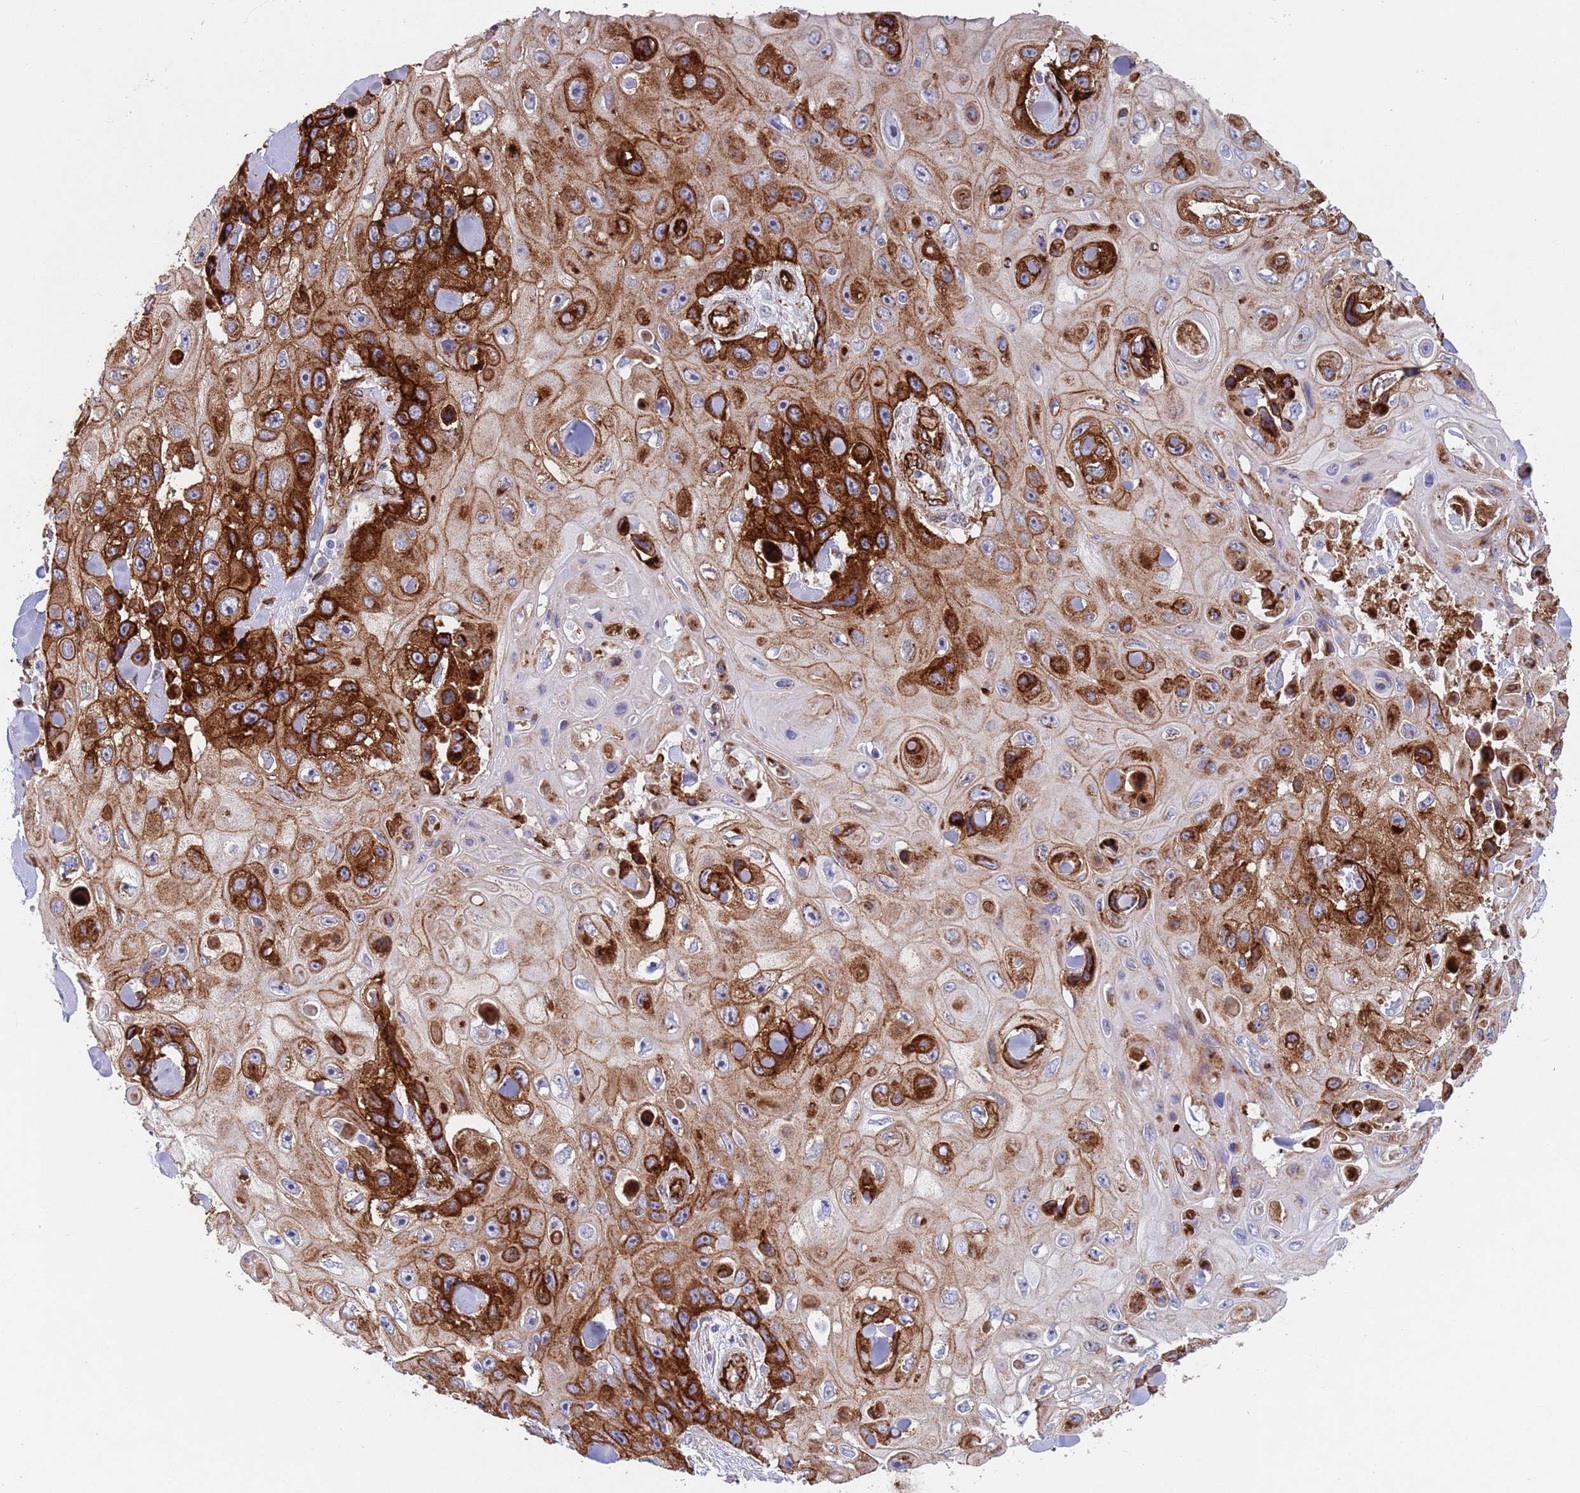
{"staining": {"intensity": "strong", "quantity": "25%-75%", "location": "cytoplasmic/membranous"}, "tissue": "skin cancer", "cell_type": "Tumor cells", "image_type": "cancer", "snomed": [{"axis": "morphology", "description": "Squamous cell carcinoma, NOS"}, {"axis": "topography", "description": "Skin"}], "caption": "This photomicrograph reveals IHC staining of skin cancer, with high strong cytoplasmic/membranous expression in about 25%-75% of tumor cells.", "gene": "CAV2", "patient": {"sex": "male", "age": 82}}